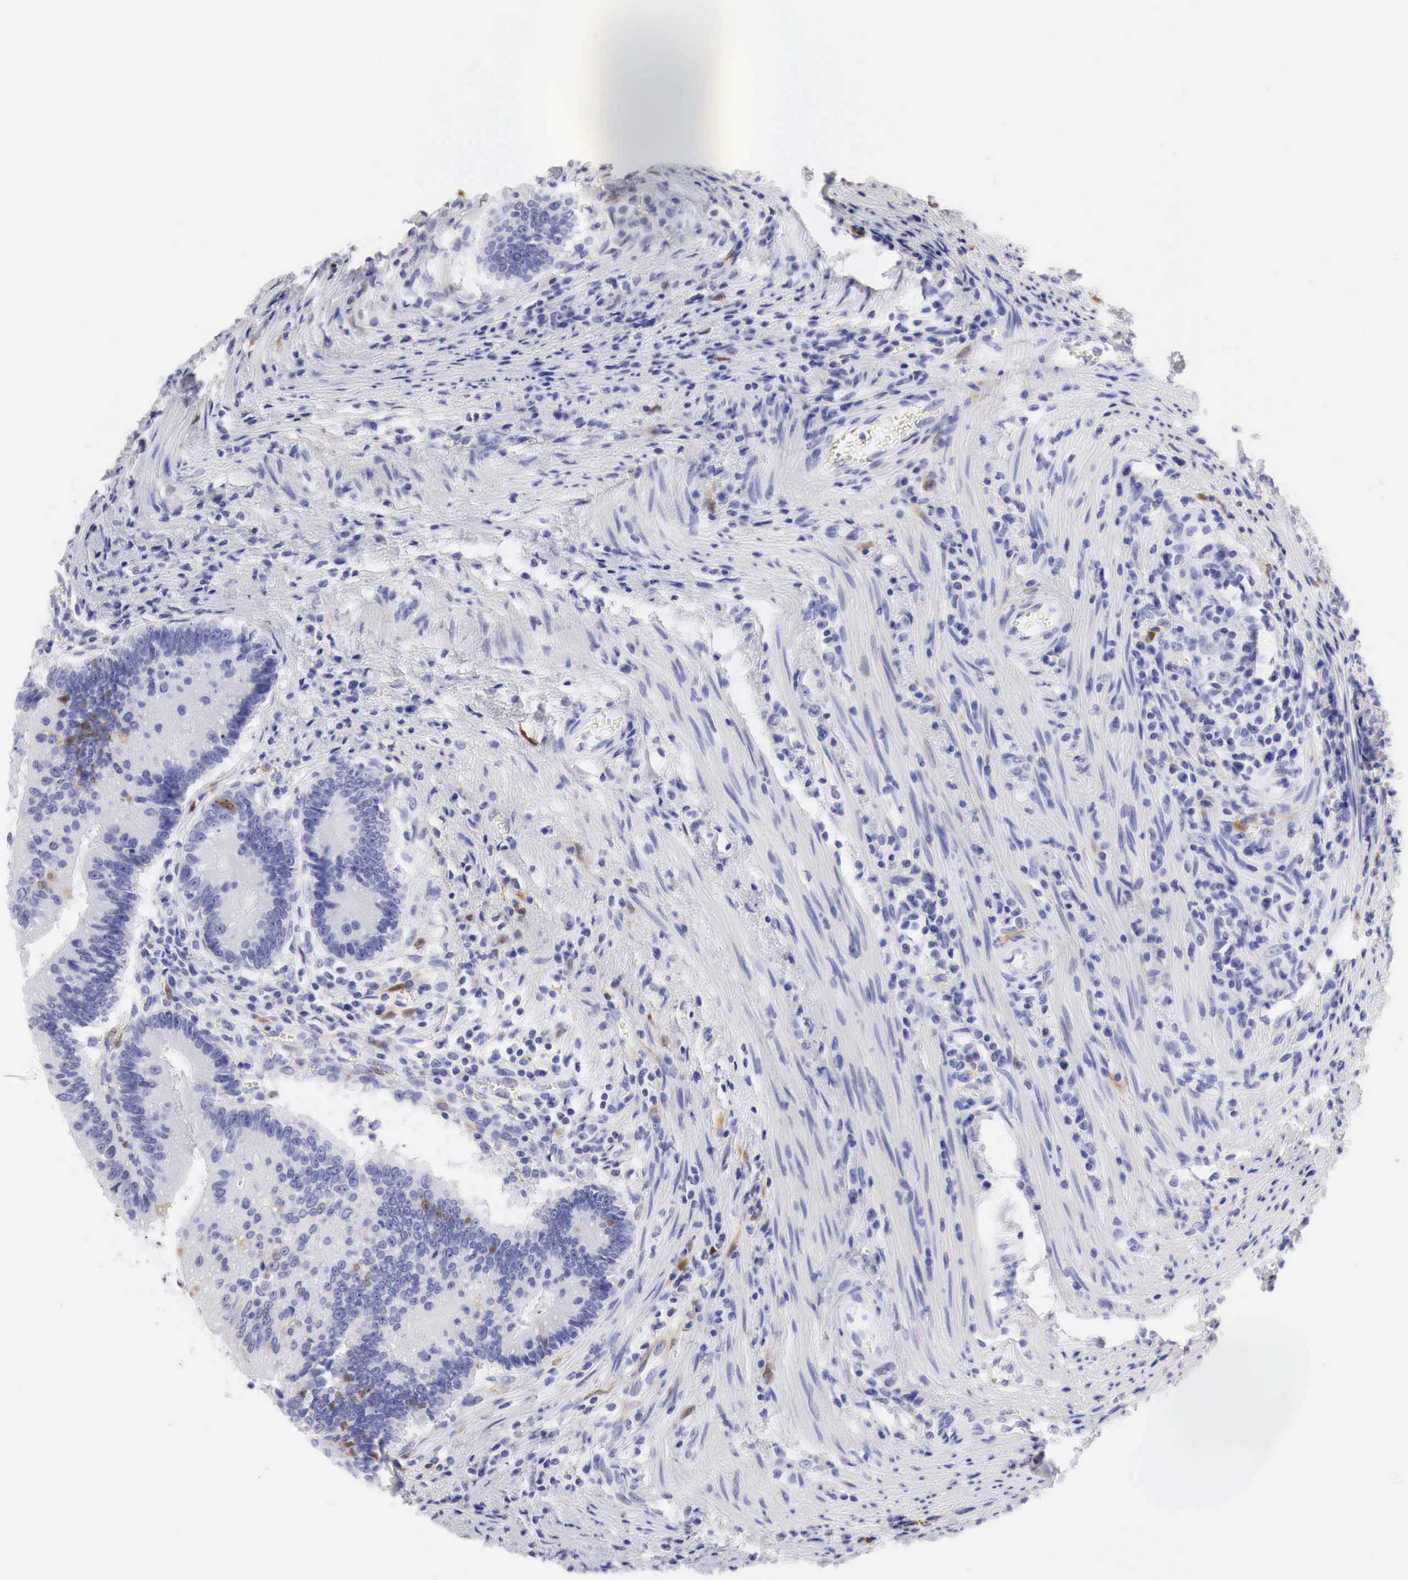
{"staining": {"intensity": "weak", "quantity": "<25%", "location": "cytoplasmic/membranous"}, "tissue": "colorectal cancer", "cell_type": "Tumor cells", "image_type": "cancer", "snomed": [{"axis": "morphology", "description": "Adenocarcinoma, NOS"}, {"axis": "topography", "description": "Rectum"}], "caption": "High magnification brightfield microscopy of adenocarcinoma (colorectal) stained with DAB (brown) and counterstained with hematoxylin (blue): tumor cells show no significant positivity.", "gene": "CDKN2A", "patient": {"sex": "female", "age": 81}}